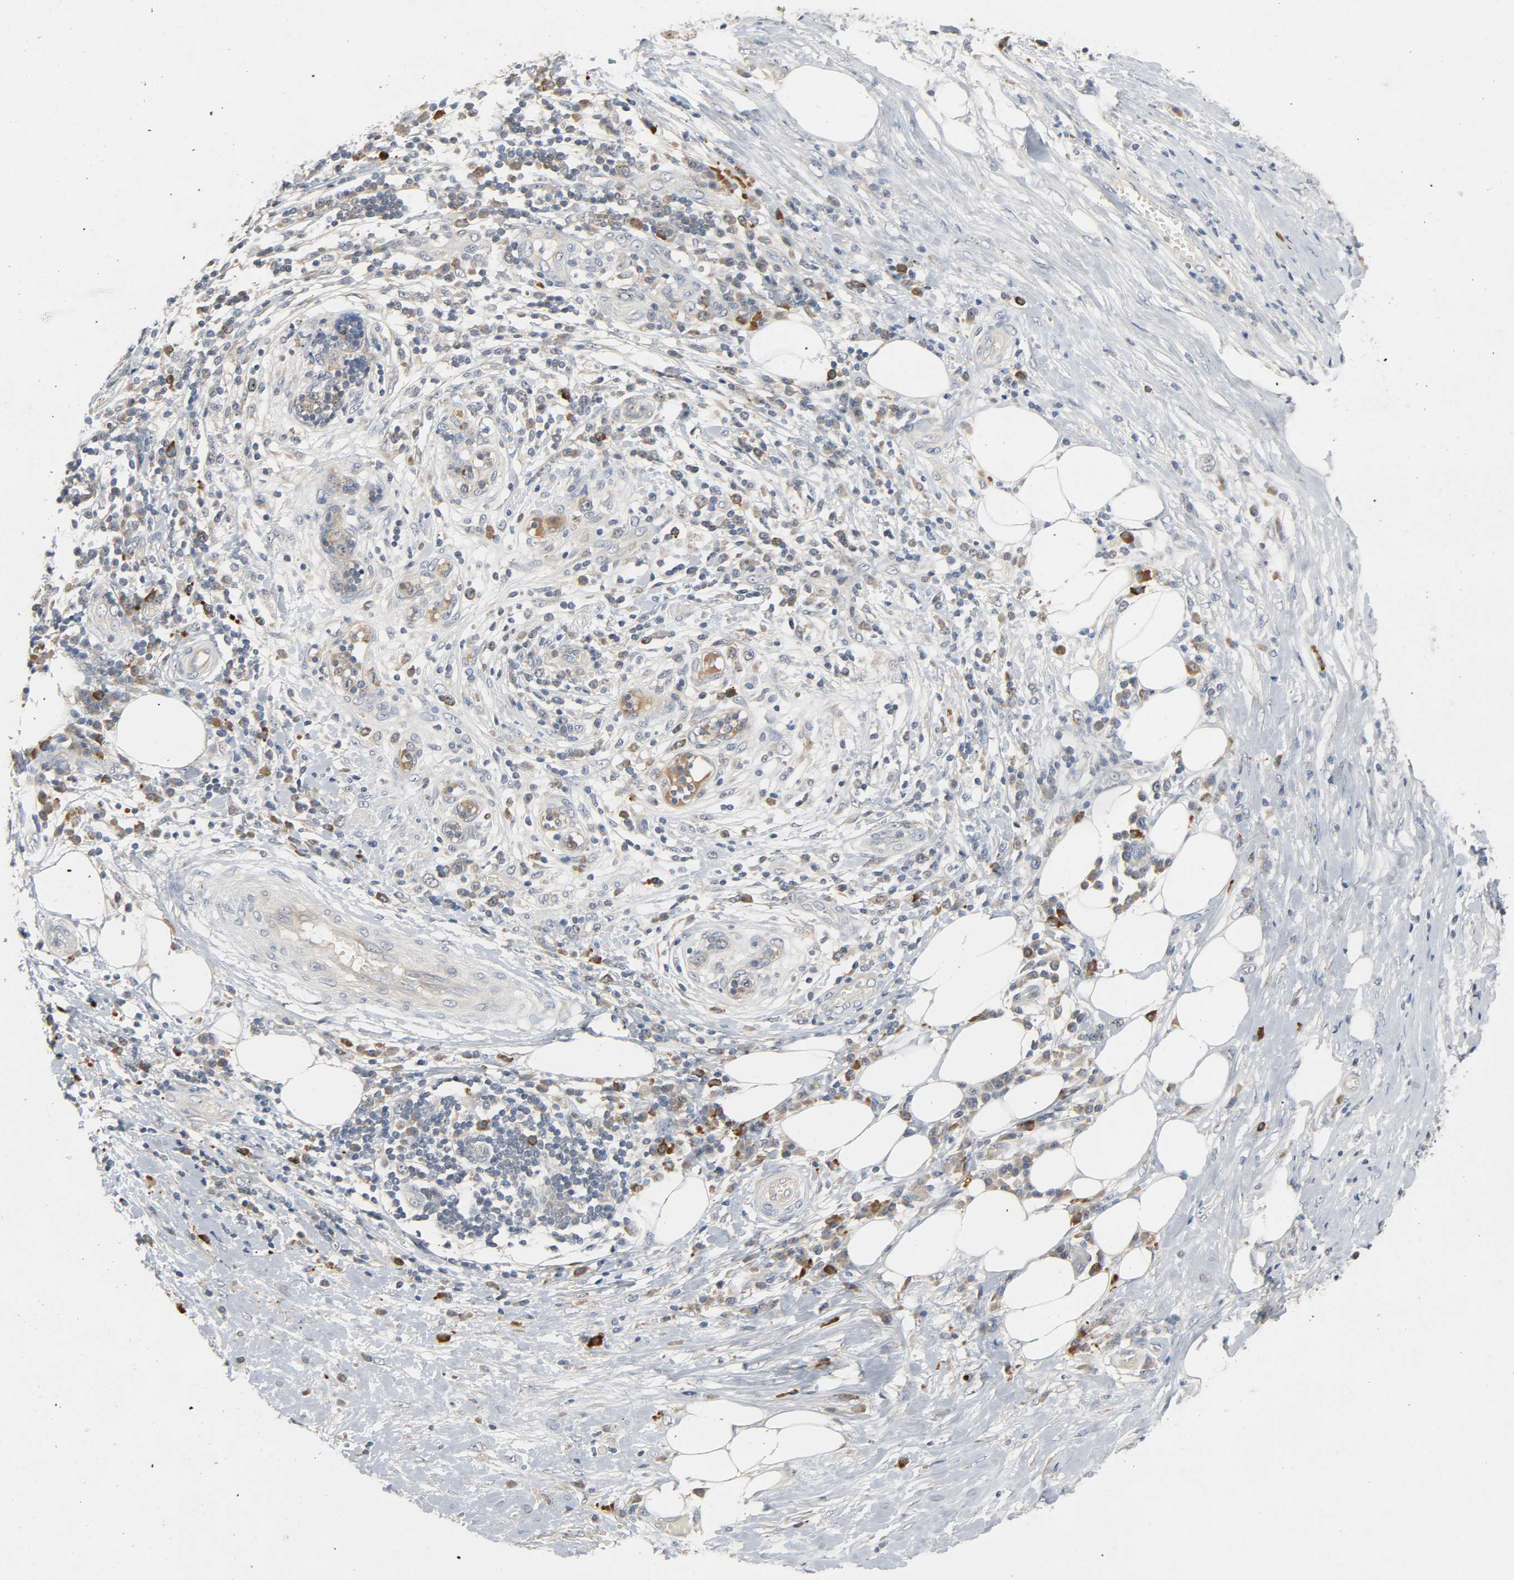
{"staining": {"intensity": "negative", "quantity": "none", "location": "none"}, "tissue": "lung cancer", "cell_type": "Tumor cells", "image_type": "cancer", "snomed": [{"axis": "morphology", "description": "Inflammation, NOS"}, {"axis": "morphology", "description": "Squamous cell carcinoma, NOS"}, {"axis": "topography", "description": "Lymph node"}, {"axis": "topography", "description": "Soft tissue"}, {"axis": "topography", "description": "Lung"}], "caption": "A histopathology image of human lung squamous cell carcinoma is negative for staining in tumor cells.", "gene": "CD4", "patient": {"sex": "male", "age": 66}}